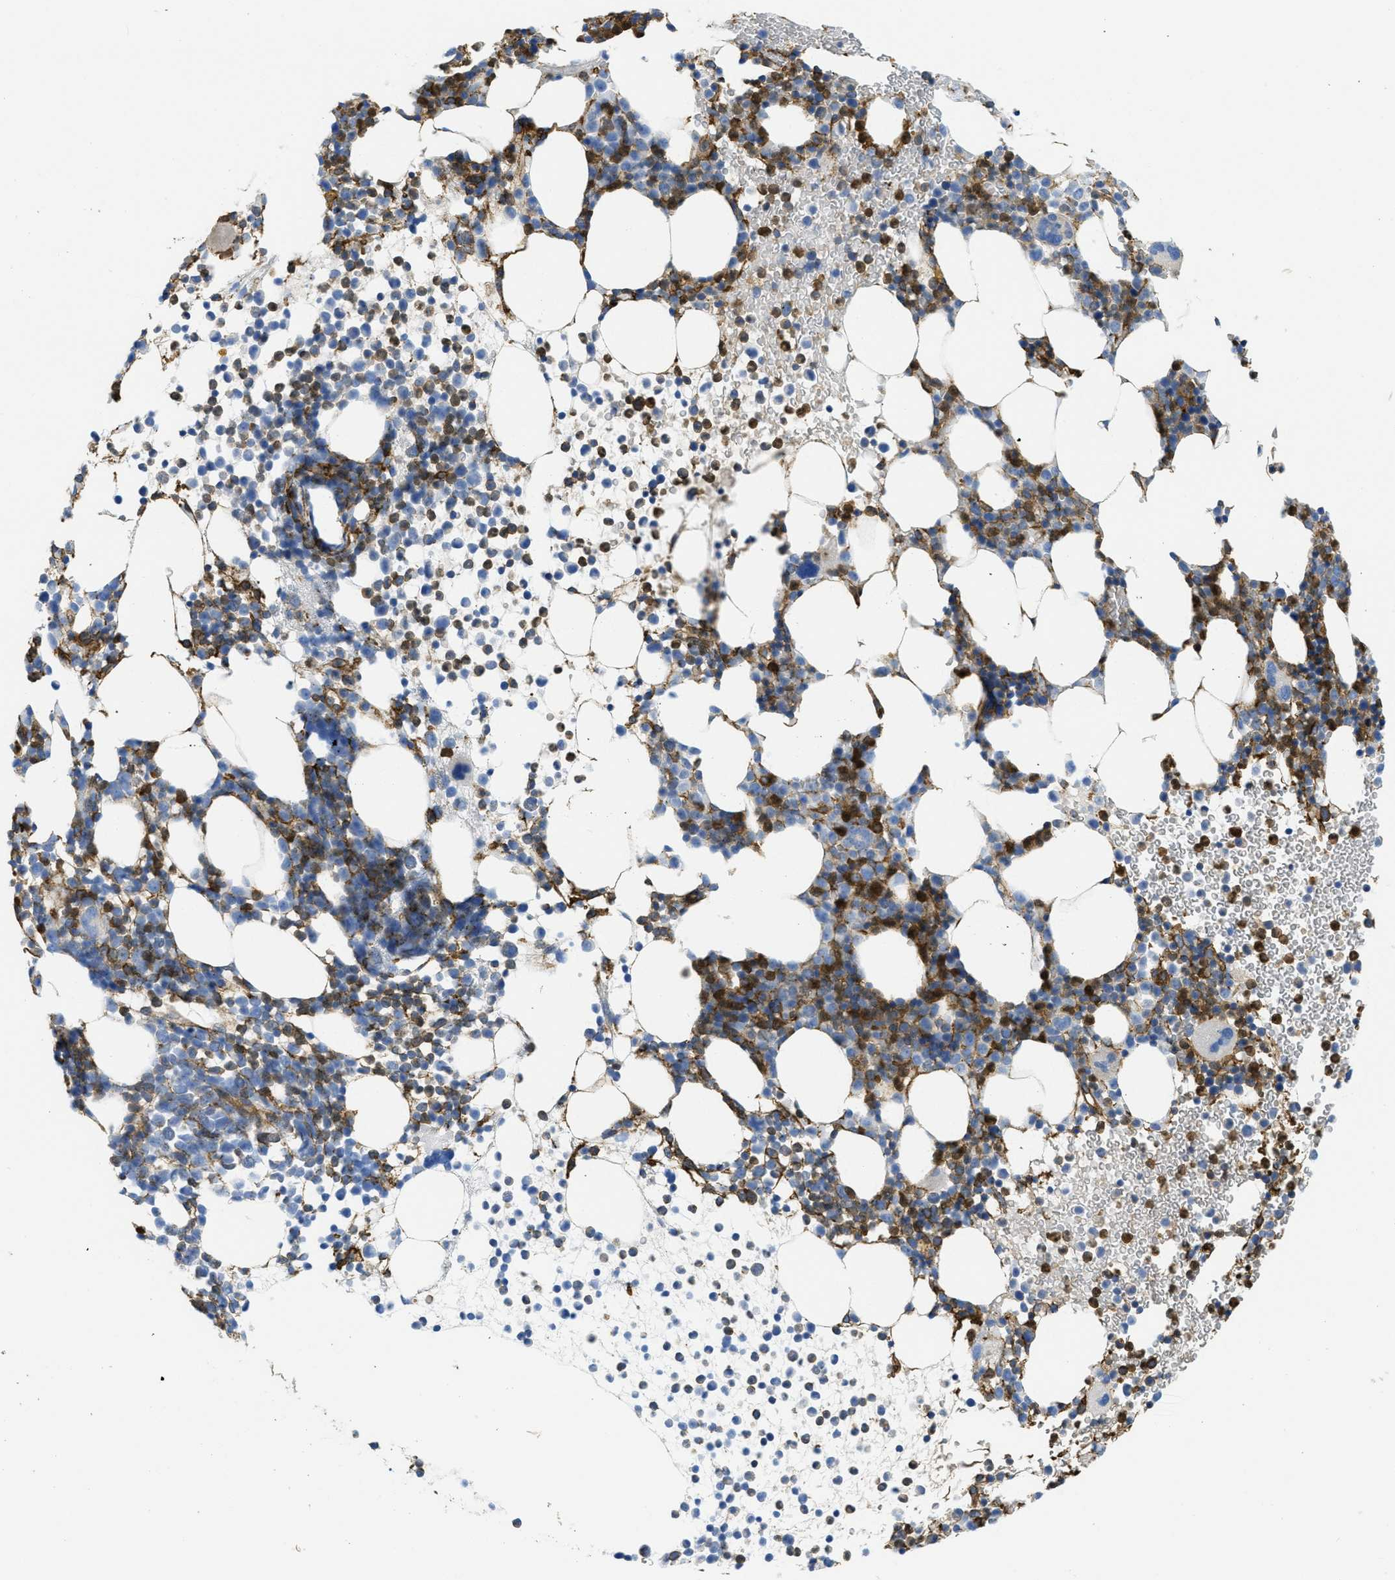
{"staining": {"intensity": "moderate", "quantity": "25%-75%", "location": "cytoplasmic/membranous"}, "tissue": "bone marrow", "cell_type": "Hematopoietic cells", "image_type": "normal", "snomed": [{"axis": "morphology", "description": "Normal tissue, NOS"}, {"axis": "morphology", "description": "Inflammation, NOS"}, {"axis": "topography", "description": "Bone marrow"}], "caption": "Moderate cytoplasmic/membranous positivity for a protein is identified in approximately 25%-75% of hematopoietic cells of unremarkable bone marrow using immunohistochemistry.", "gene": "HIP1", "patient": {"sex": "female", "age": 67}}